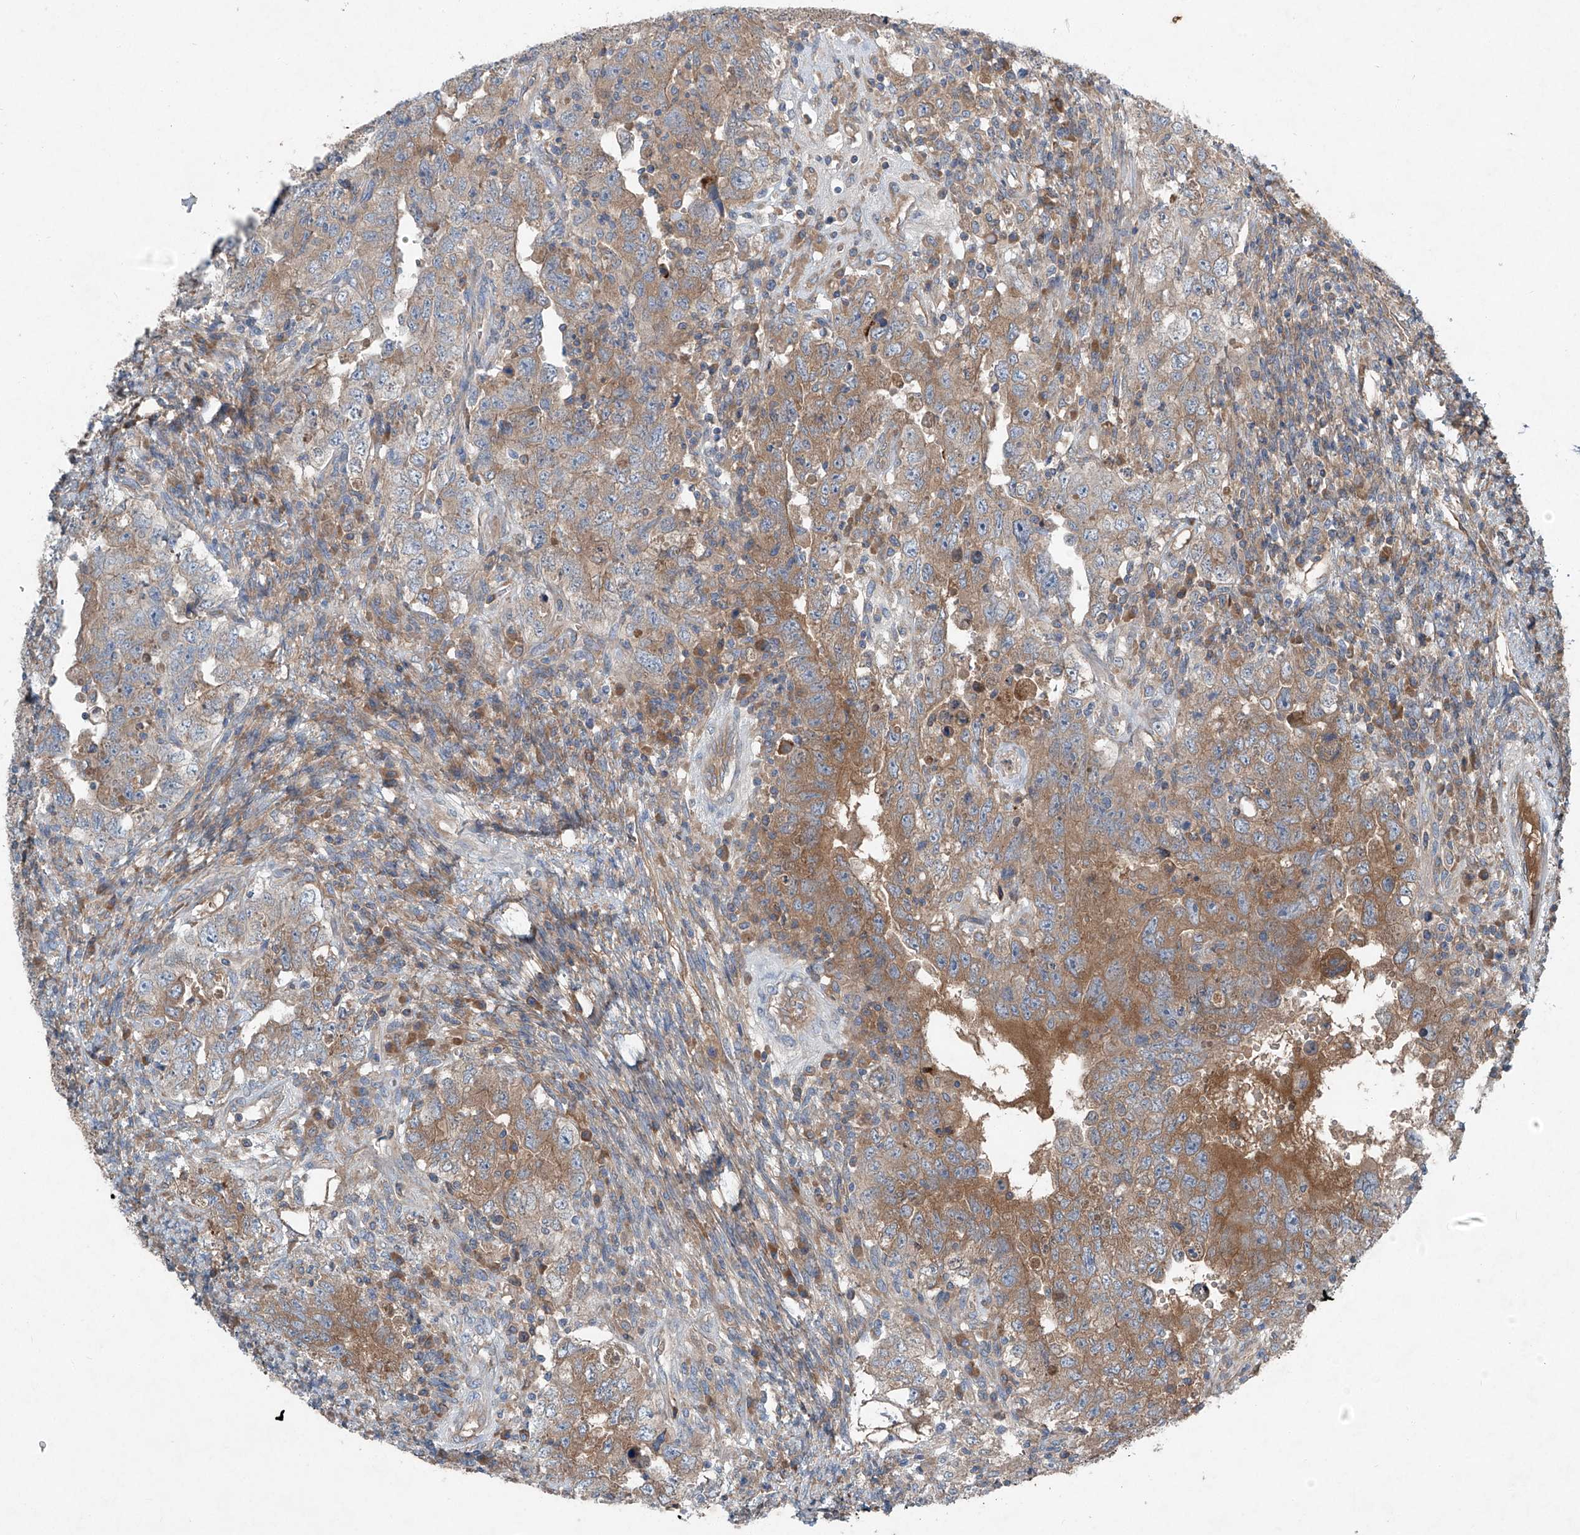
{"staining": {"intensity": "moderate", "quantity": ">75%", "location": "cytoplasmic/membranous"}, "tissue": "testis cancer", "cell_type": "Tumor cells", "image_type": "cancer", "snomed": [{"axis": "morphology", "description": "Carcinoma, Embryonal, NOS"}, {"axis": "topography", "description": "Testis"}], "caption": "This histopathology image shows IHC staining of testis cancer (embryonal carcinoma), with medium moderate cytoplasmic/membranous expression in approximately >75% of tumor cells.", "gene": "FOXRED2", "patient": {"sex": "male", "age": 26}}